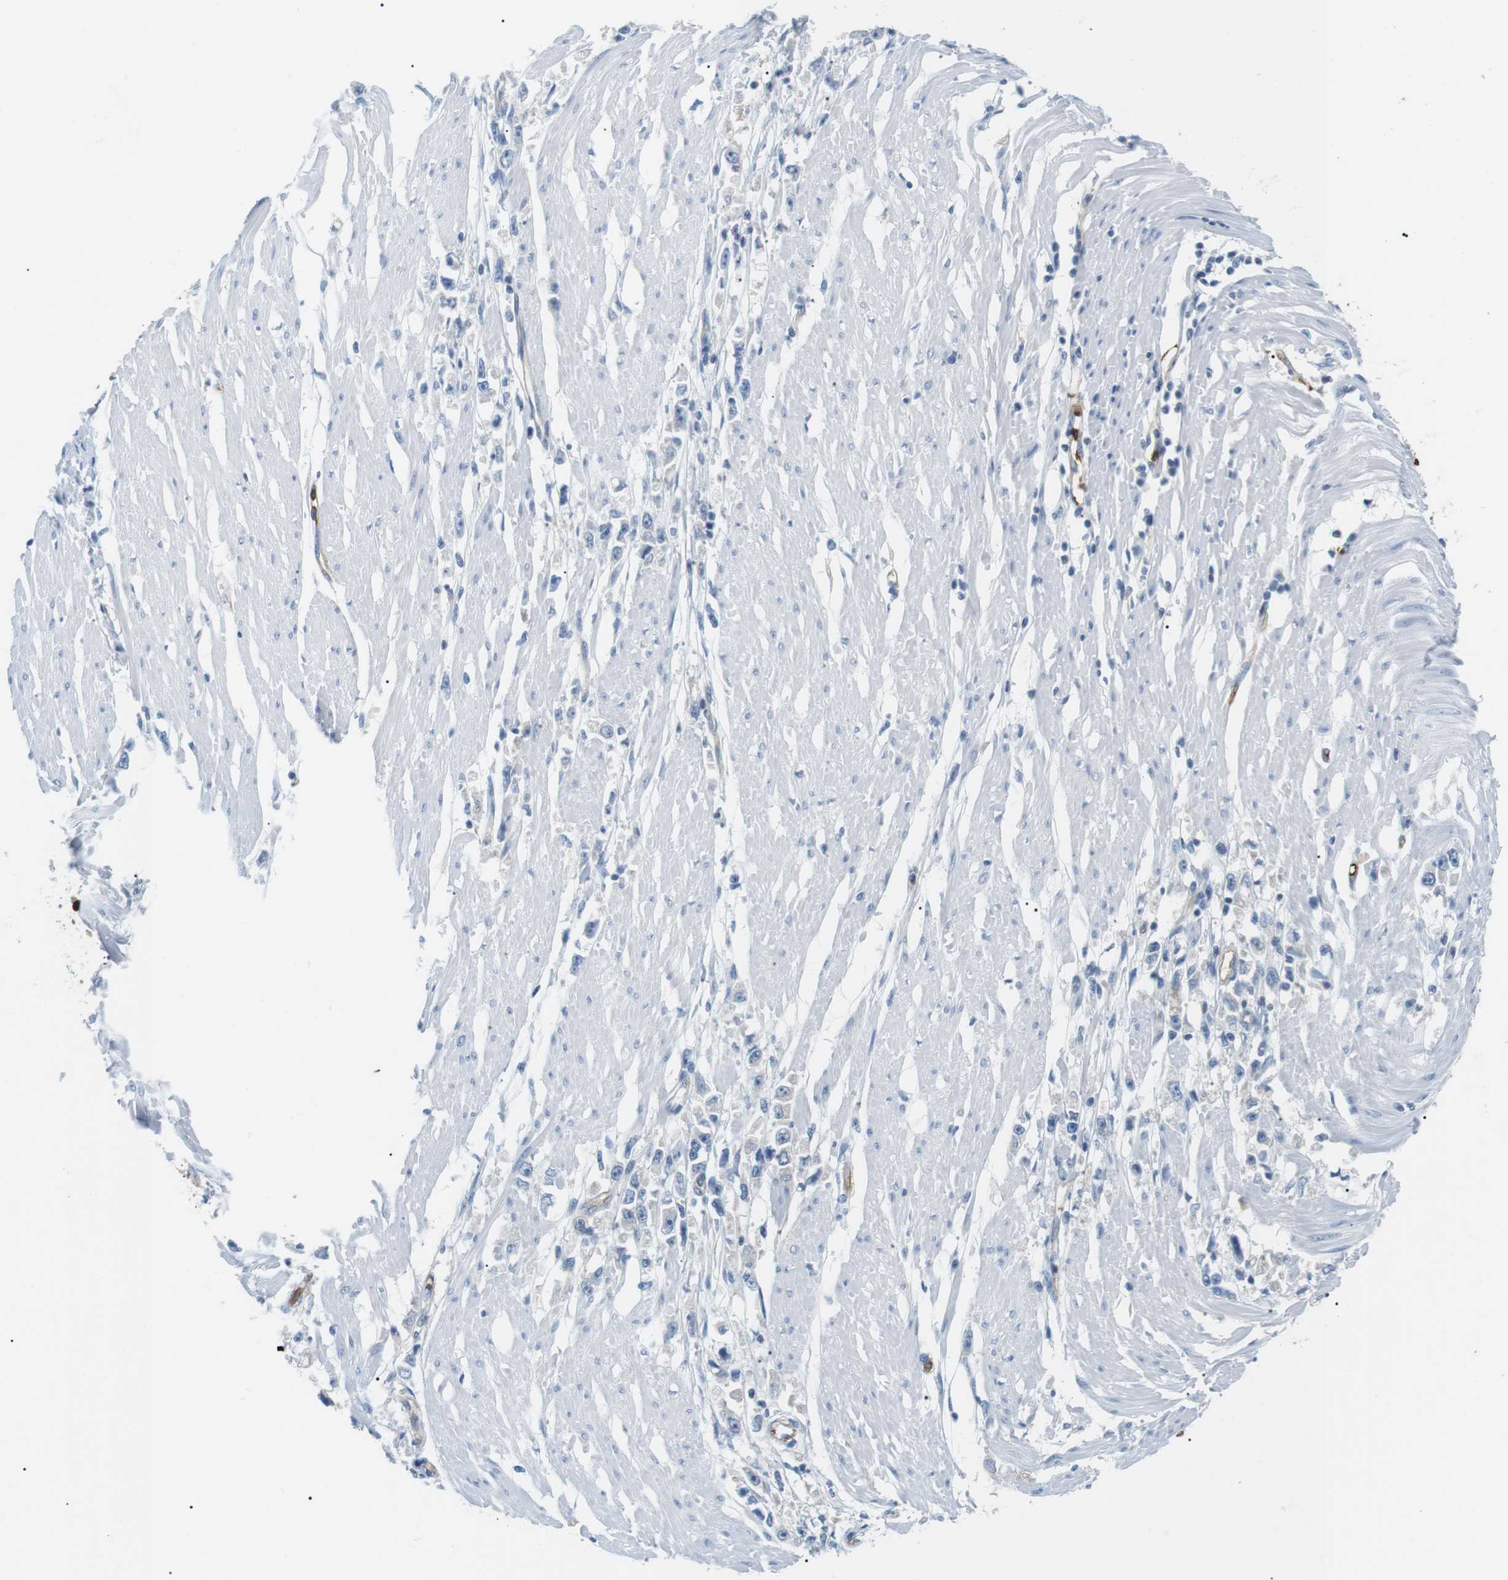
{"staining": {"intensity": "negative", "quantity": "none", "location": "none"}, "tissue": "stomach cancer", "cell_type": "Tumor cells", "image_type": "cancer", "snomed": [{"axis": "morphology", "description": "Adenocarcinoma, NOS"}, {"axis": "topography", "description": "Stomach"}], "caption": "Tumor cells show no significant positivity in adenocarcinoma (stomach). (Brightfield microscopy of DAB IHC at high magnification).", "gene": "ADCY10", "patient": {"sex": "female", "age": 59}}